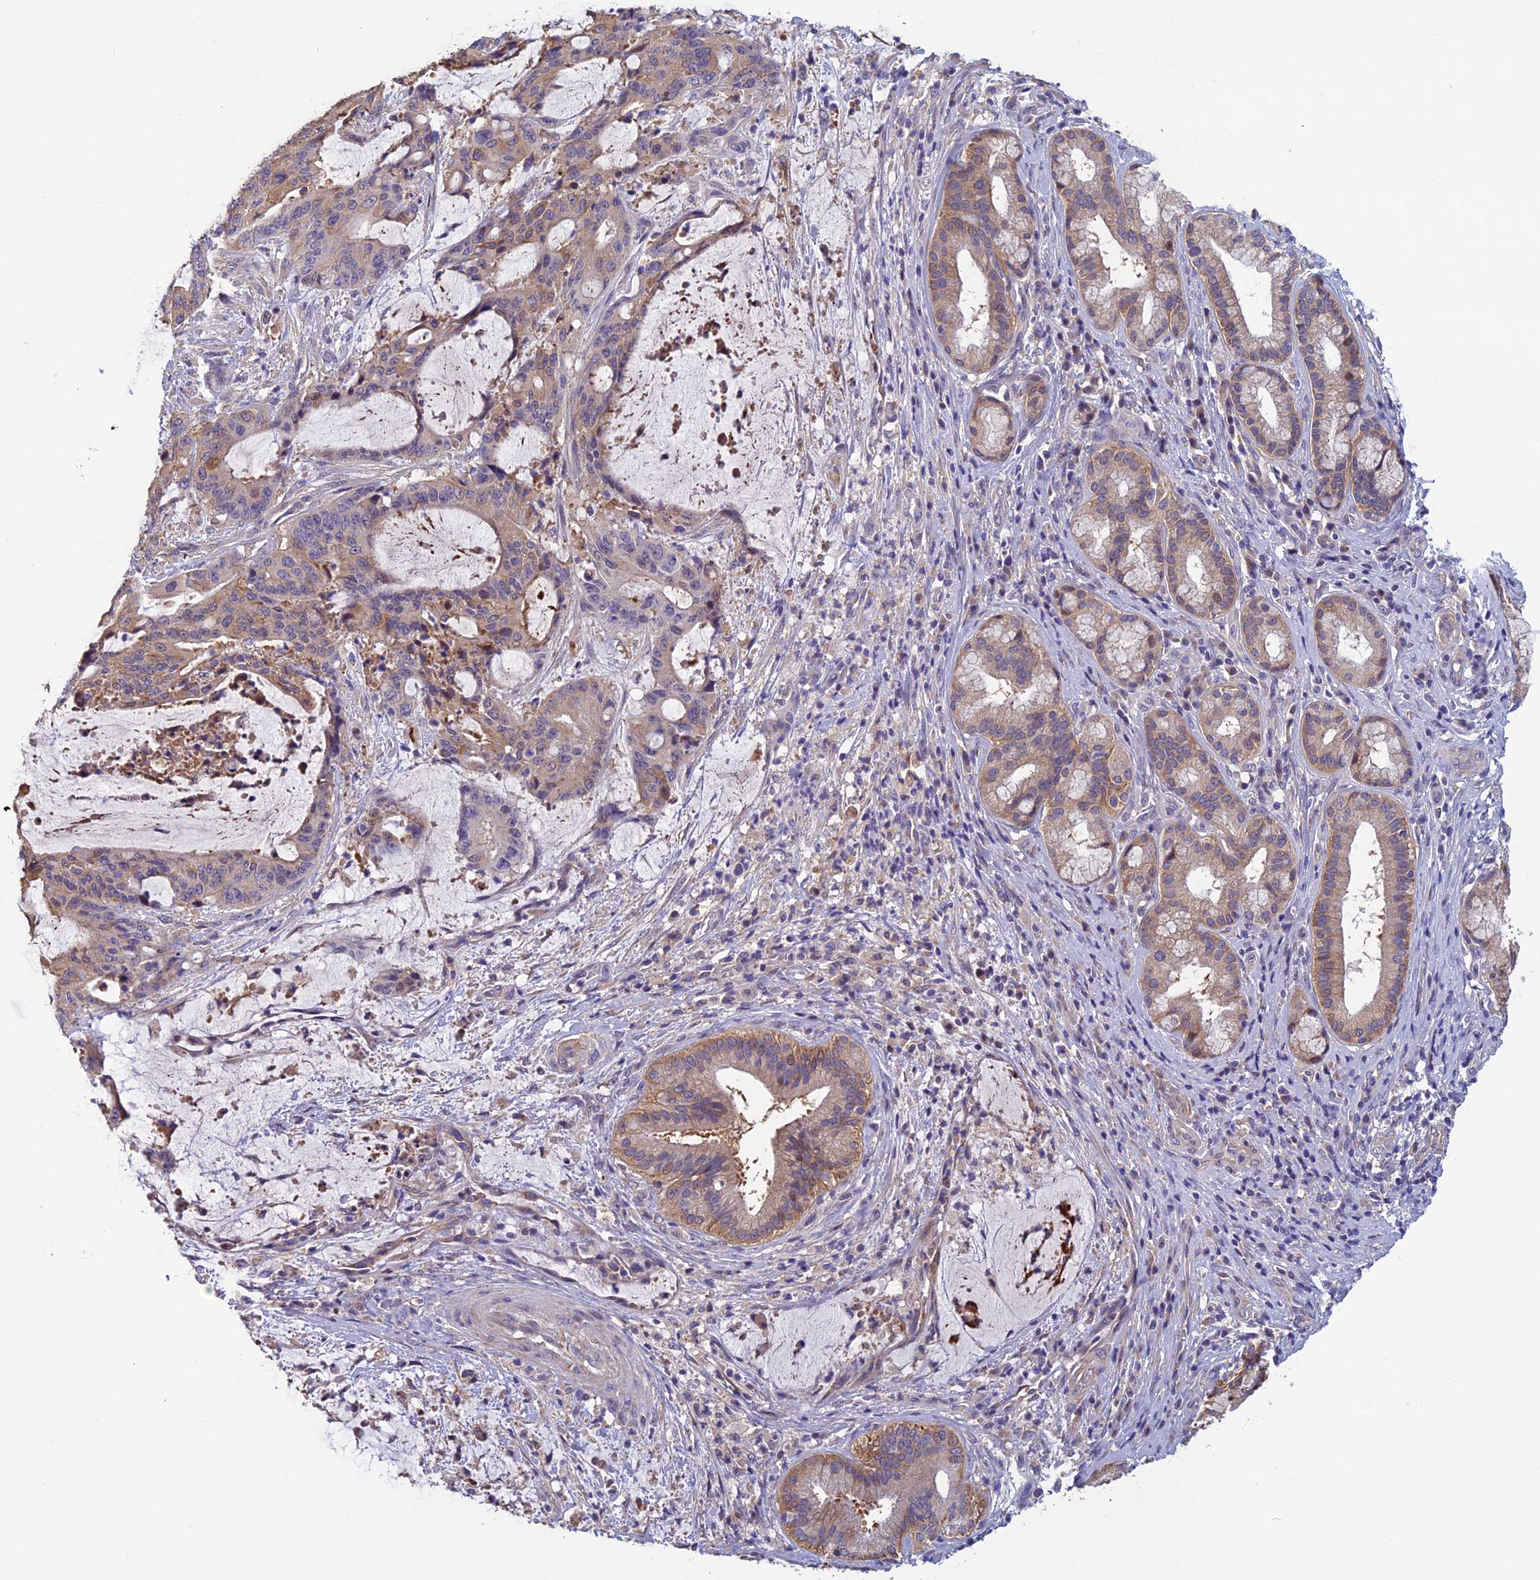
{"staining": {"intensity": "weak", "quantity": ">75%", "location": "cytoplasmic/membranous"}, "tissue": "liver cancer", "cell_type": "Tumor cells", "image_type": "cancer", "snomed": [{"axis": "morphology", "description": "Normal tissue, NOS"}, {"axis": "morphology", "description": "Cholangiocarcinoma"}, {"axis": "topography", "description": "Liver"}, {"axis": "topography", "description": "Peripheral nerve tissue"}], "caption": "A brown stain labels weak cytoplasmic/membranous expression of a protein in human liver cancer (cholangiocarcinoma) tumor cells.", "gene": "HECA", "patient": {"sex": "female", "age": 73}}